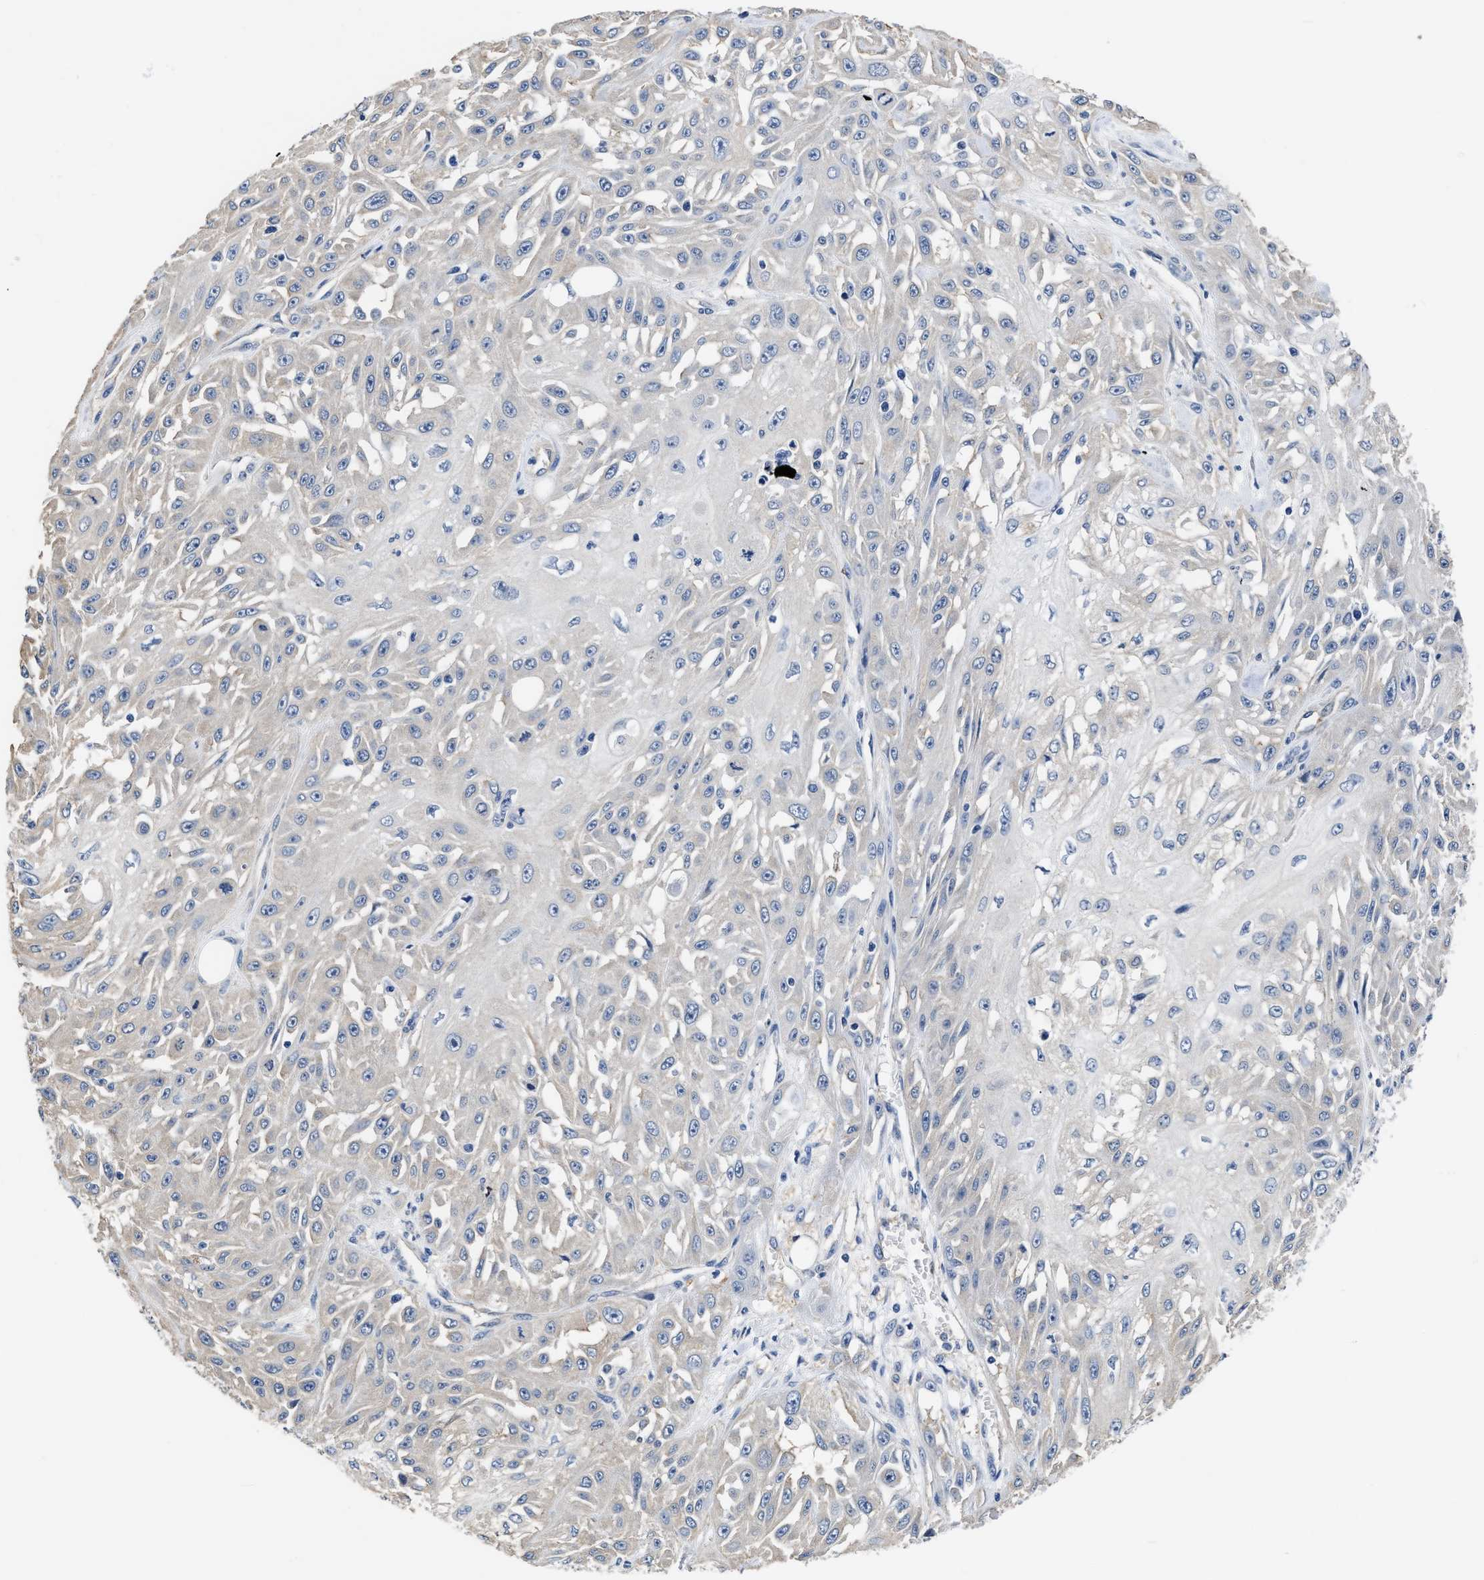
{"staining": {"intensity": "weak", "quantity": "<25%", "location": "cytoplasmic/membranous"}, "tissue": "skin cancer", "cell_type": "Tumor cells", "image_type": "cancer", "snomed": [{"axis": "morphology", "description": "Squamous cell carcinoma, NOS"}, {"axis": "morphology", "description": "Squamous cell carcinoma, metastatic, NOS"}, {"axis": "topography", "description": "Skin"}, {"axis": "topography", "description": "Lymph node"}], "caption": "The histopathology image reveals no staining of tumor cells in skin cancer.", "gene": "C22orf42", "patient": {"sex": "male", "age": 75}}